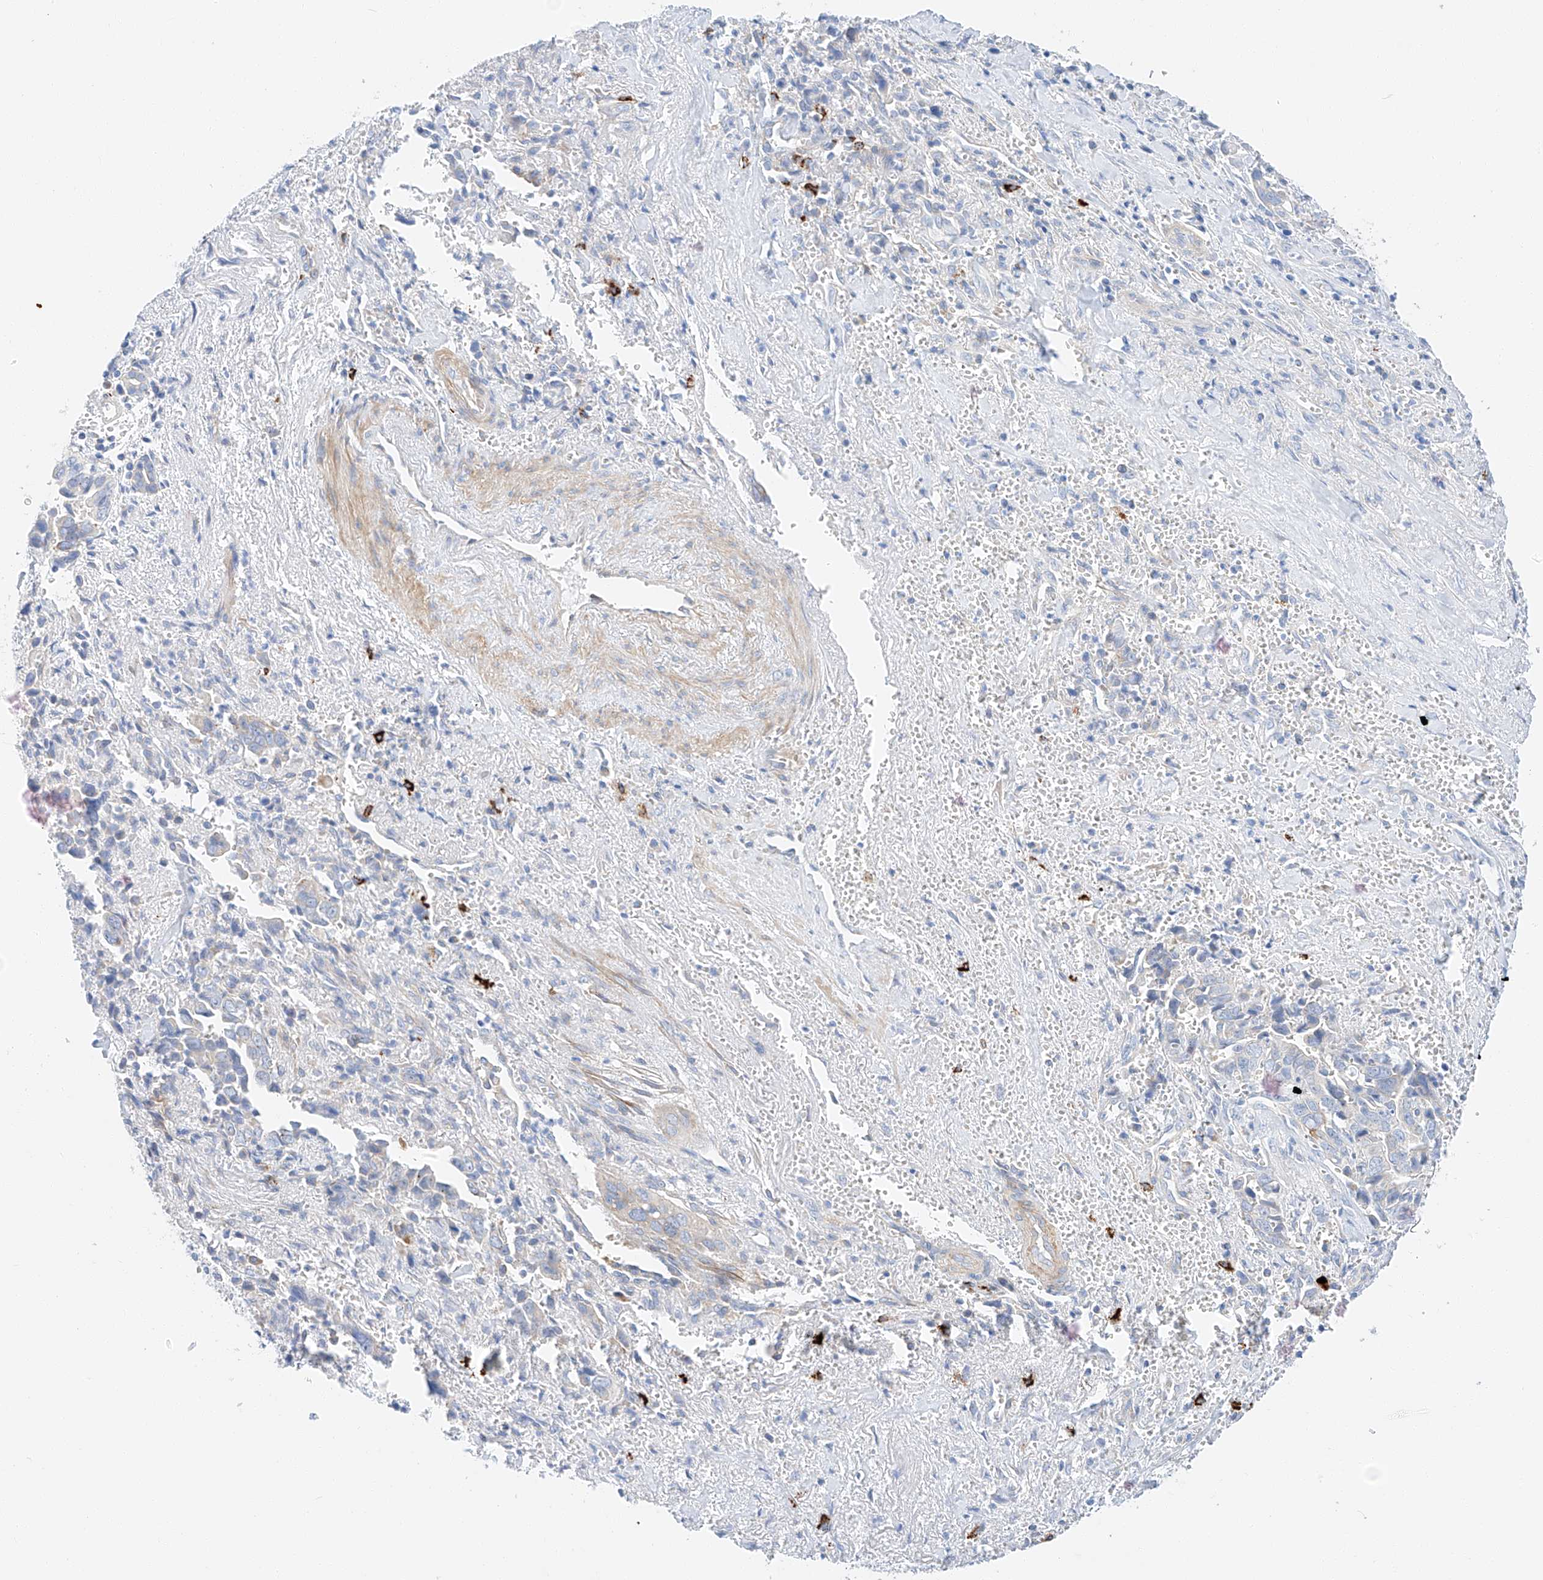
{"staining": {"intensity": "negative", "quantity": "none", "location": "none"}, "tissue": "liver cancer", "cell_type": "Tumor cells", "image_type": "cancer", "snomed": [{"axis": "morphology", "description": "Cholangiocarcinoma"}, {"axis": "topography", "description": "Liver"}], "caption": "Immunohistochemical staining of liver cholangiocarcinoma shows no significant expression in tumor cells.", "gene": "MINDY4", "patient": {"sex": "female", "age": 79}}